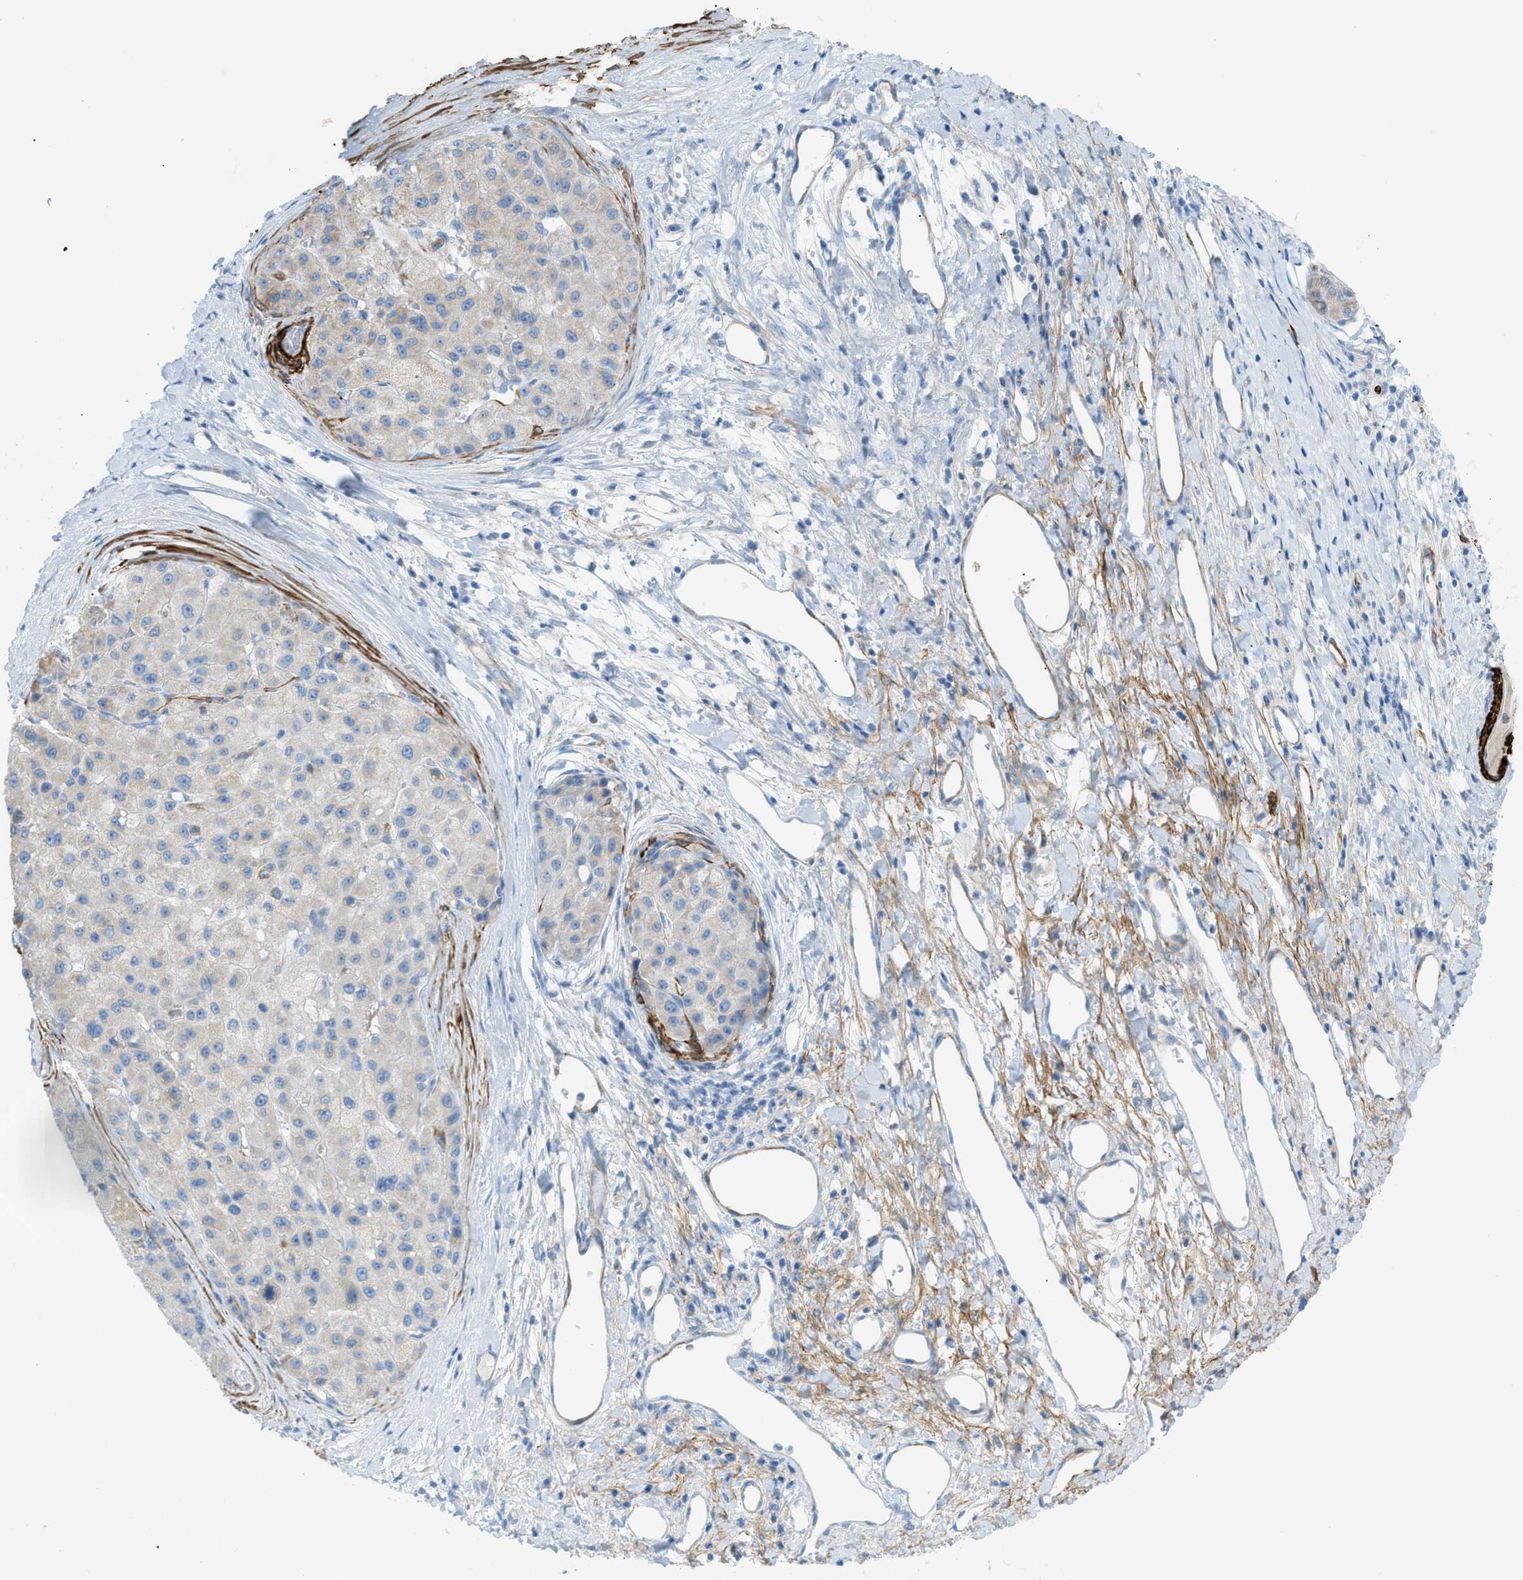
{"staining": {"intensity": "weak", "quantity": "<25%", "location": "cytoplasmic/membranous"}, "tissue": "liver cancer", "cell_type": "Tumor cells", "image_type": "cancer", "snomed": [{"axis": "morphology", "description": "Carcinoma, Hepatocellular, NOS"}, {"axis": "topography", "description": "Liver"}], "caption": "A photomicrograph of liver cancer stained for a protein displays no brown staining in tumor cells.", "gene": "MYH11", "patient": {"sex": "male", "age": 80}}